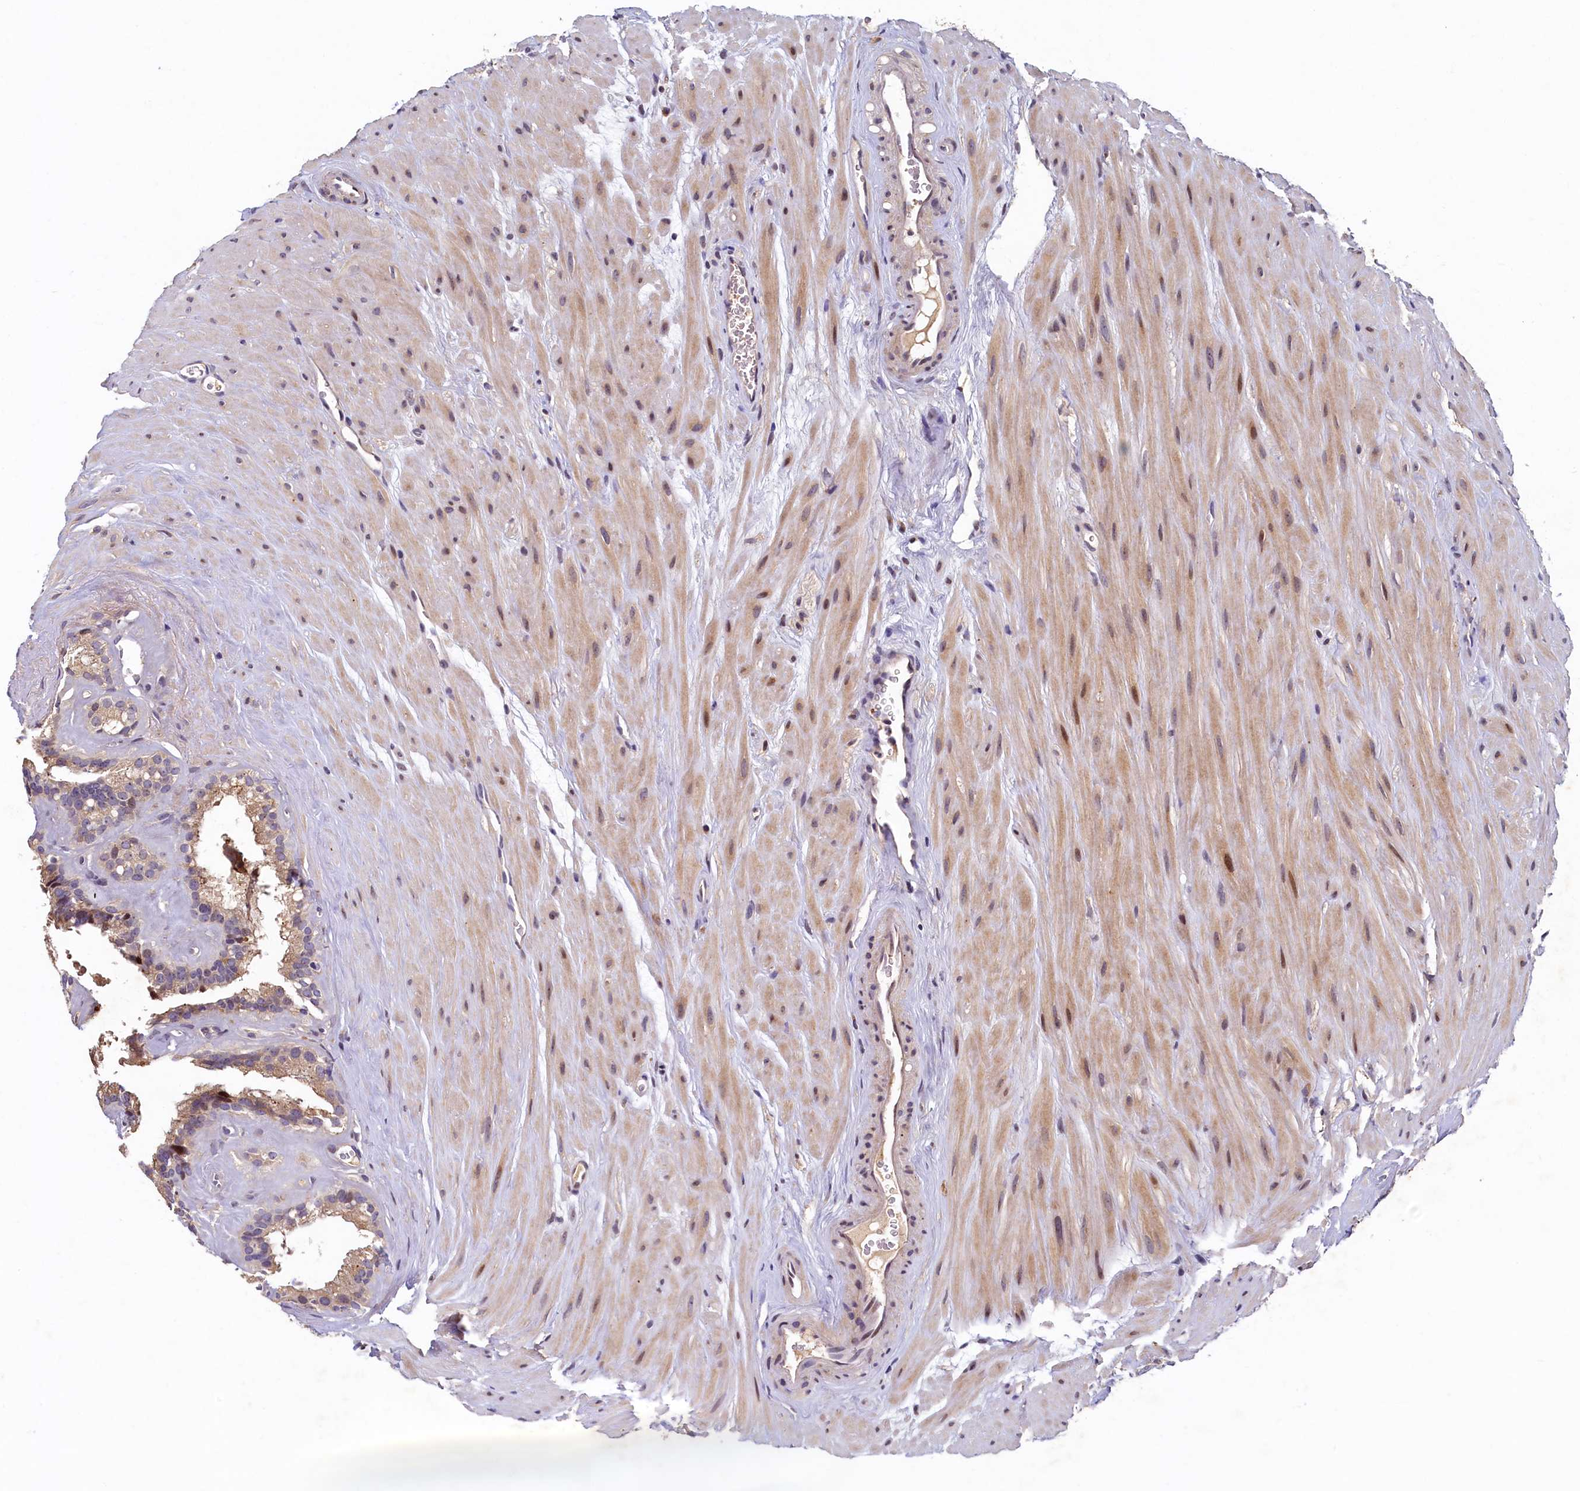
{"staining": {"intensity": "weak", "quantity": ">75%", "location": "cytoplasmic/membranous"}, "tissue": "seminal vesicle", "cell_type": "Glandular cells", "image_type": "normal", "snomed": [{"axis": "morphology", "description": "Normal tissue, NOS"}, {"axis": "topography", "description": "Prostate"}, {"axis": "topography", "description": "Seminal veicle"}], "caption": "Weak cytoplasmic/membranous staining is identified in approximately >75% of glandular cells in normal seminal vesicle.", "gene": "LATS2", "patient": {"sex": "male", "age": 59}}